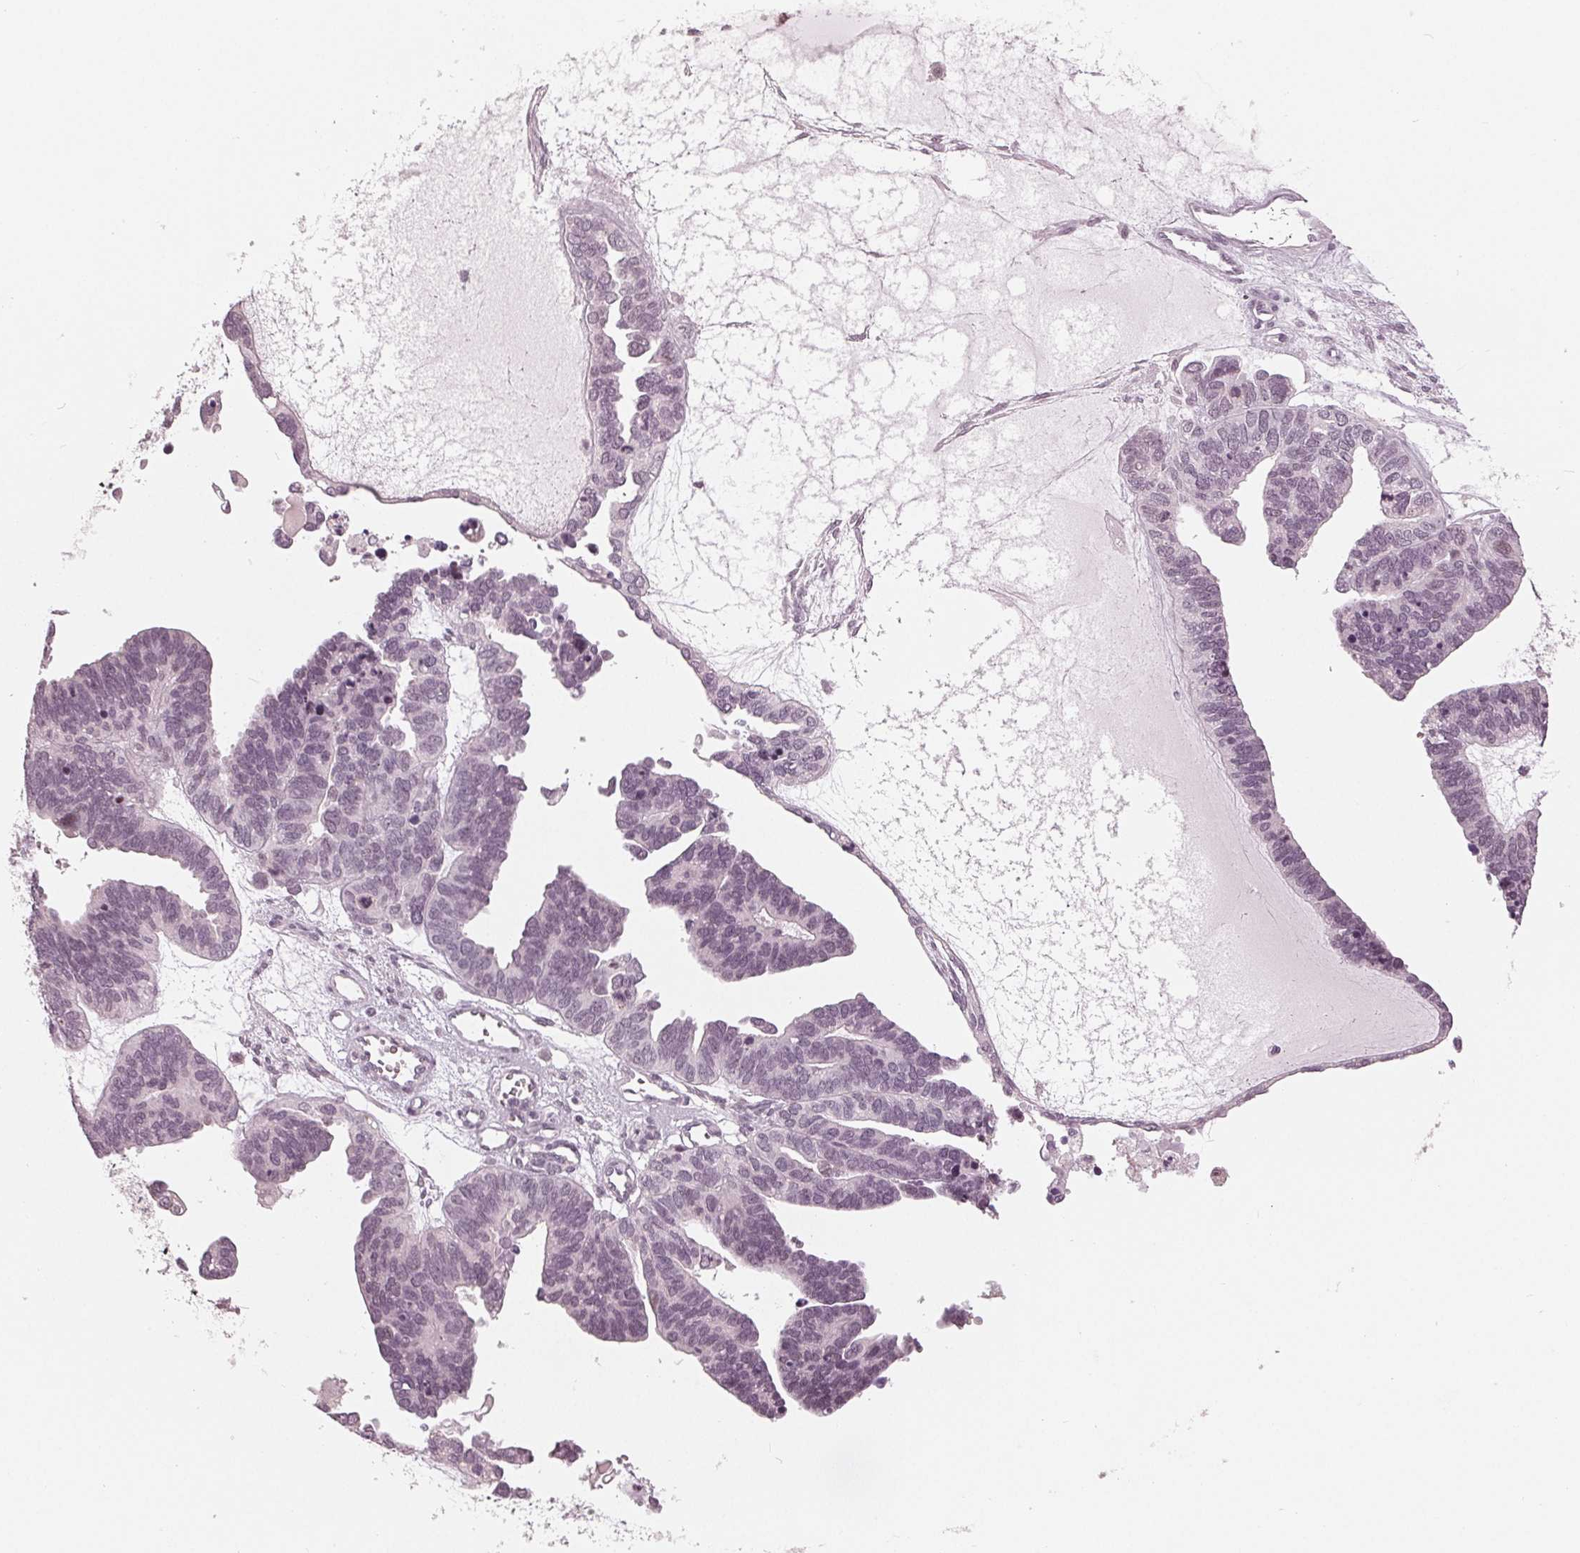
{"staining": {"intensity": "negative", "quantity": "none", "location": "none"}, "tissue": "ovarian cancer", "cell_type": "Tumor cells", "image_type": "cancer", "snomed": [{"axis": "morphology", "description": "Cystadenocarcinoma, serous, NOS"}, {"axis": "topography", "description": "Ovary"}], "caption": "IHC image of neoplastic tissue: ovarian cancer stained with DAB (3,3'-diaminobenzidine) reveals no significant protein positivity in tumor cells.", "gene": "ADPRHL1", "patient": {"sex": "female", "age": 51}}